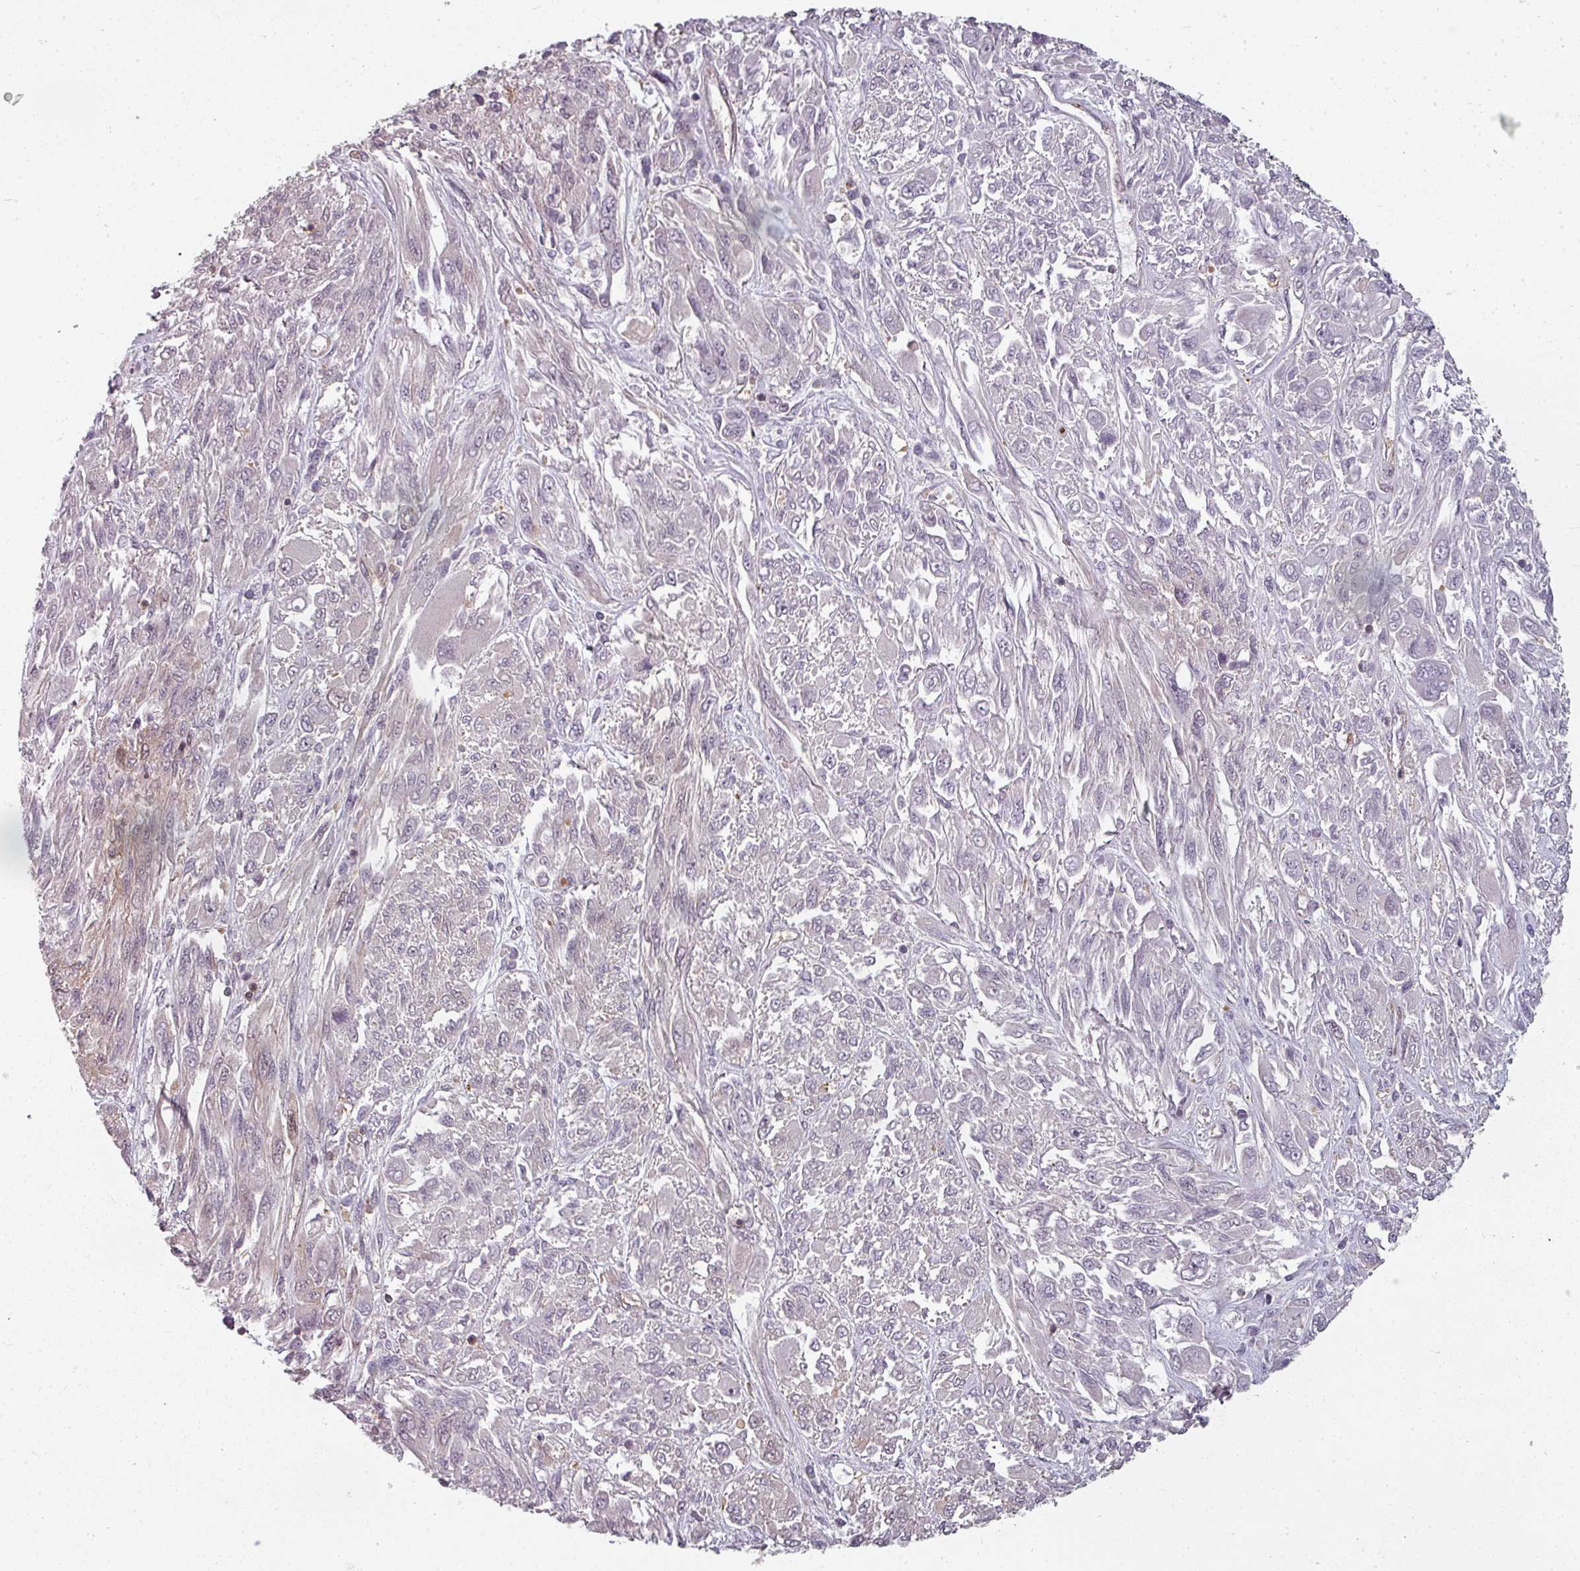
{"staining": {"intensity": "negative", "quantity": "none", "location": "none"}, "tissue": "melanoma", "cell_type": "Tumor cells", "image_type": "cancer", "snomed": [{"axis": "morphology", "description": "Malignant melanoma, NOS"}, {"axis": "topography", "description": "Skin"}], "caption": "This is an immunohistochemistry (IHC) micrograph of human melanoma. There is no staining in tumor cells.", "gene": "CLIC1", "patient": {"sex": "female", "age": 91}}